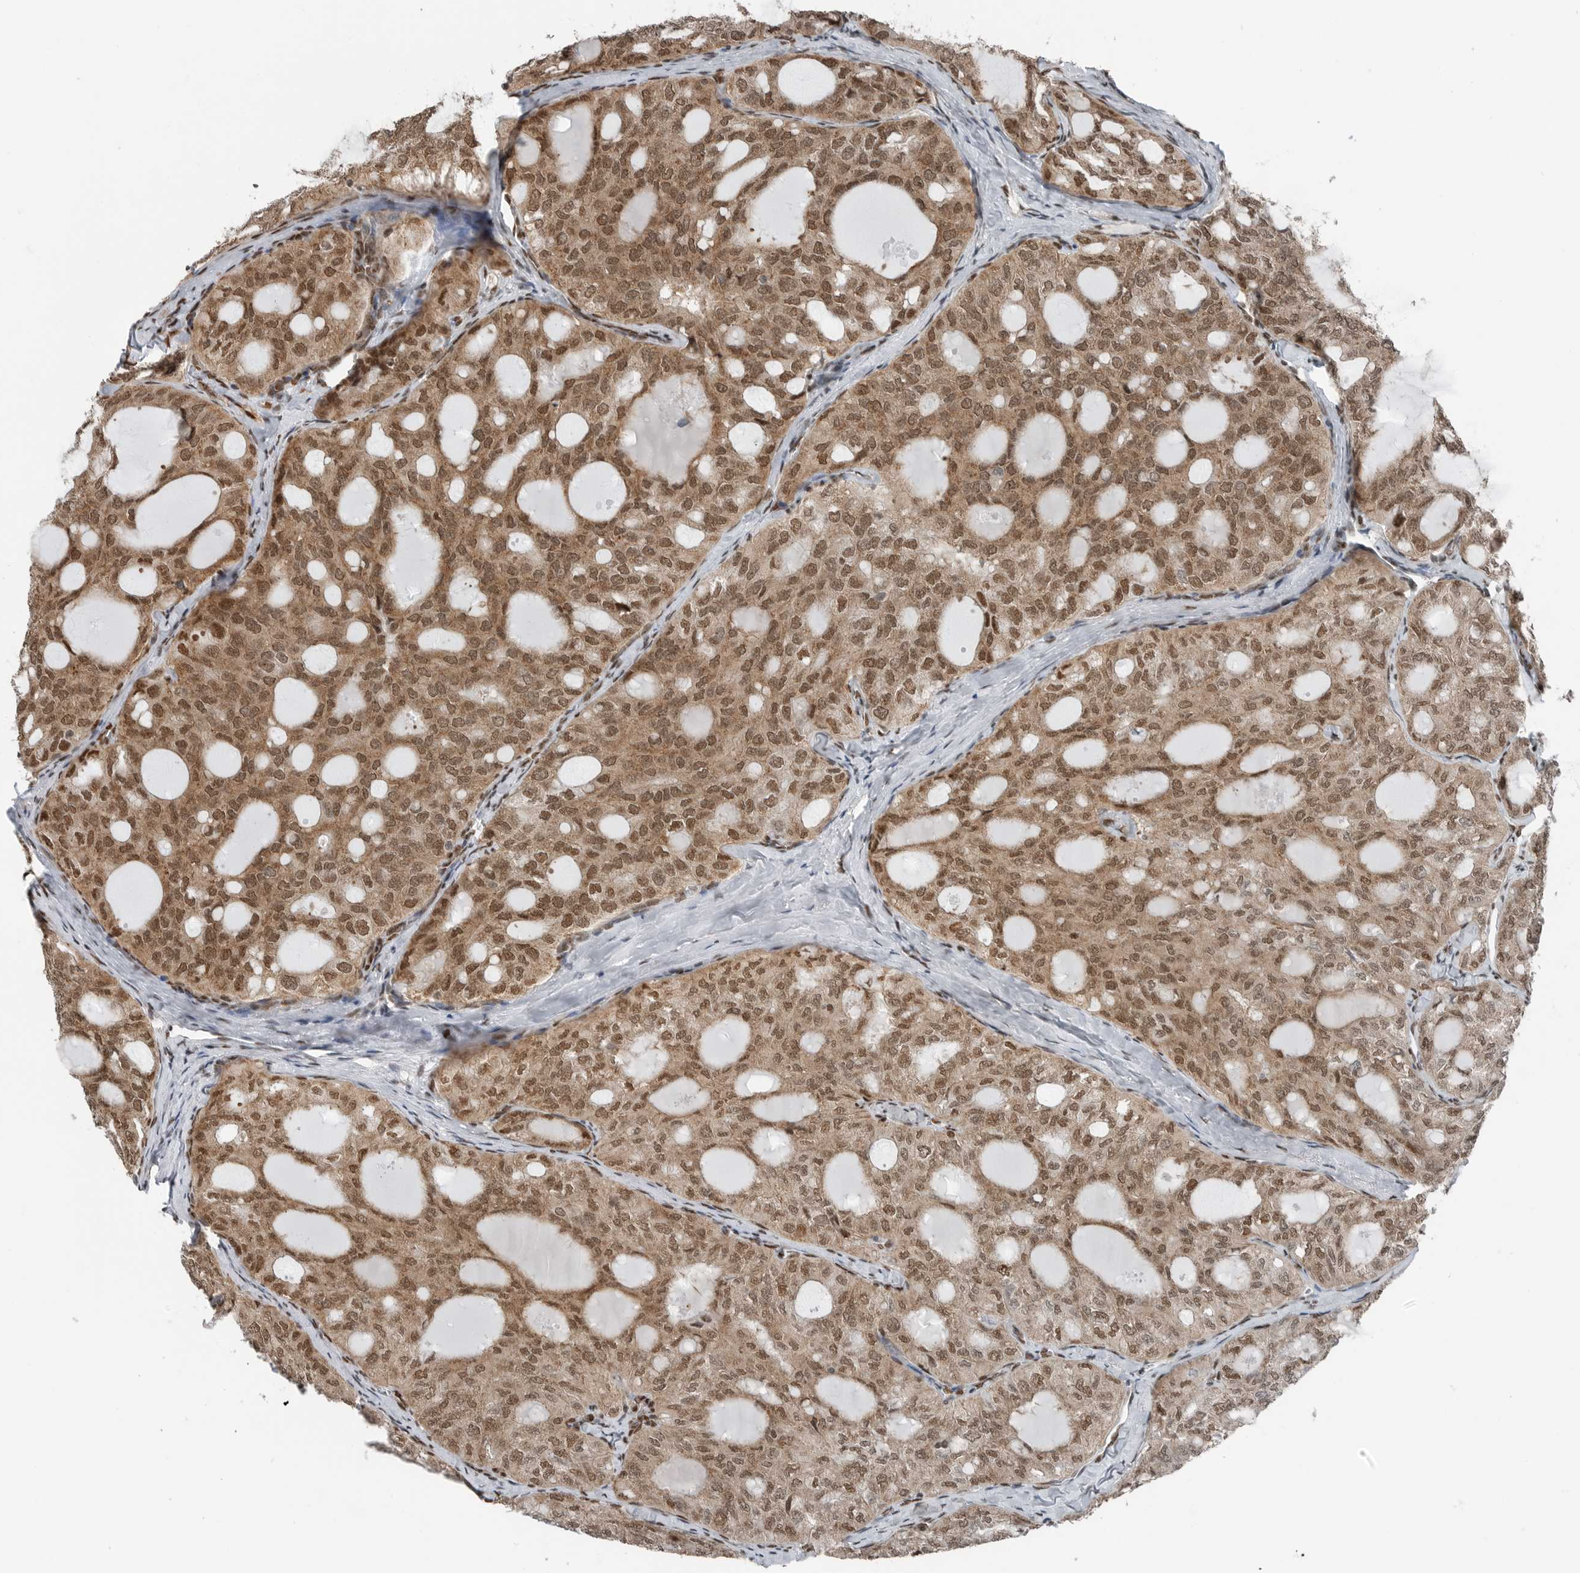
{"staining": {"intensity": "moderate", "quantity": ">75%", "location": "cytoplasmic/membranous,nuclear"}, "tissue": "thyroid cancer", "cell_type": "Tumor cells", "image_type": "cancer", "snomed": [{"axis": "morphology", "description": "Follicular adenoma carcinoma, NOS"}, {"axis": "topography", "description": "Thyroid gland"}], "caption": "The photomicrograph reveals immunohistochemical staining of thyroid follicular adenoma carcinoma. There is moderate cytoplasmic/membranous and nuclear staining is seen in approximately >75% of tumor cells. (DAB IHC with brightfield microscopy, high magnification).", "gene": "BLZF1", "patient": {"sex": "male", "age": 75}}